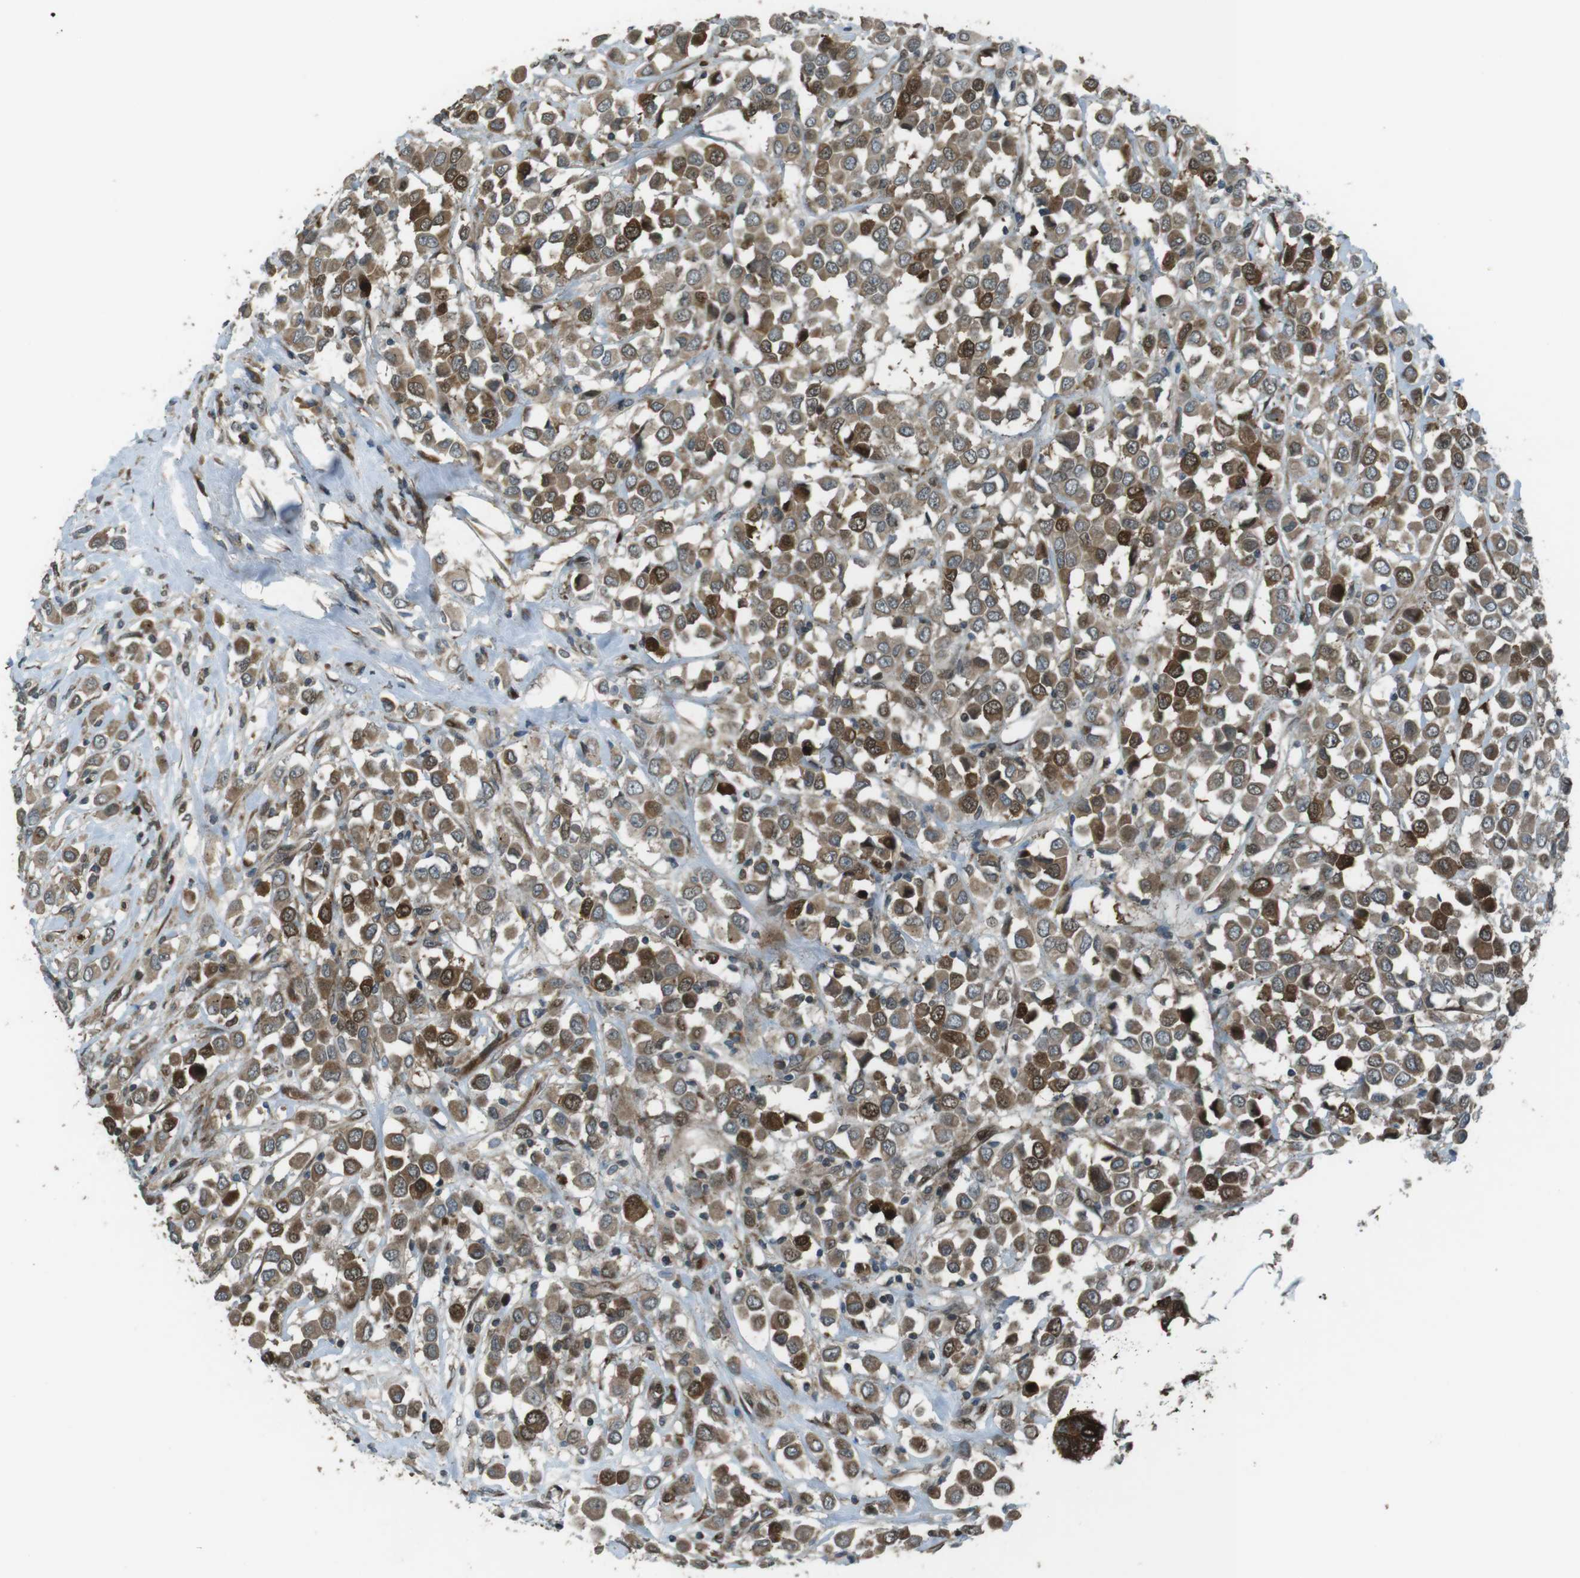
{"staining": {"intensity": "moderate", "quantity": ">75%", "location": "cytoplasmic/membranous,nuclear"}, "tissue": "breast cancer", "cell_type": "Tumor cells", "image_type": "cancer", "snomed": [{"axis": "morphology", "description": "Duct carcinoma"}, {"axis": "topography", "description": "Breast"}], "caption": "Protein staining displays moderate cytoplasmic/membranous and nuclear expression in about >75% of tumor cells in breast cancer (intraductal carcinoma). The staining was performed using DAB, with brown indicating positive protein expression. Nuclei are stained blue with hematoxylin.", "gene": "ZNF330", "patient": {"sex": "female", "age": 61}}